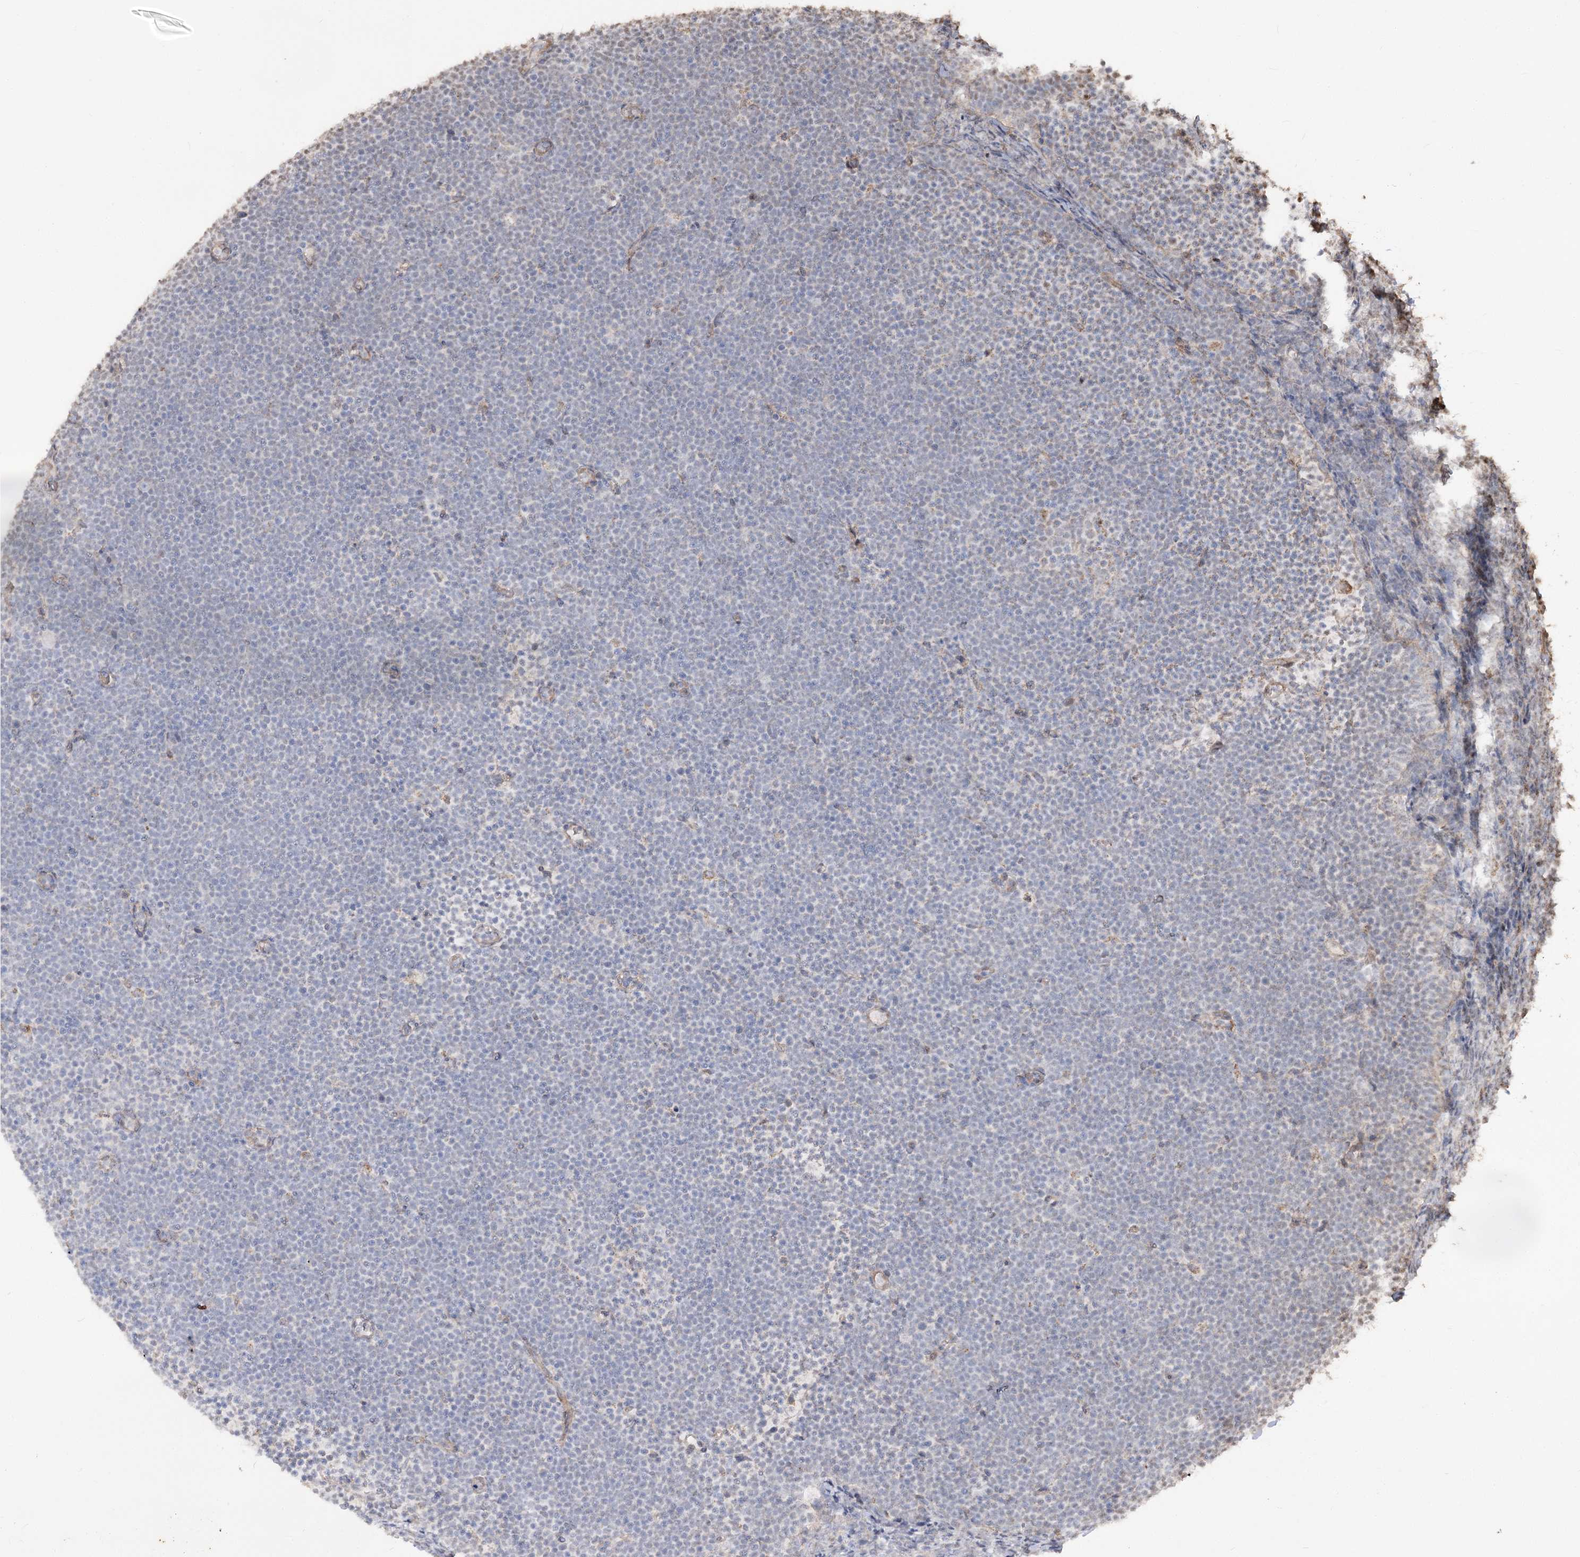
{"staining": {"intensity": "negative", "quantity": "none", "location": "none"}, "tissue": "lymphoma", "cell_type": "Tumor cells", "image_type": "cancer", "snomed": [{"axis": "morphology", "description": "Malignant lymphoma, non-Hodgkin's type, High grade"}, {"axis": "topography", "description": "Lymph node"}], "caption": "A histopathology image of human lymphoma is negative for staining in tumor cells.", "gene": "ZSCAN23", "patient": {"sex": "male", "age": 13}}